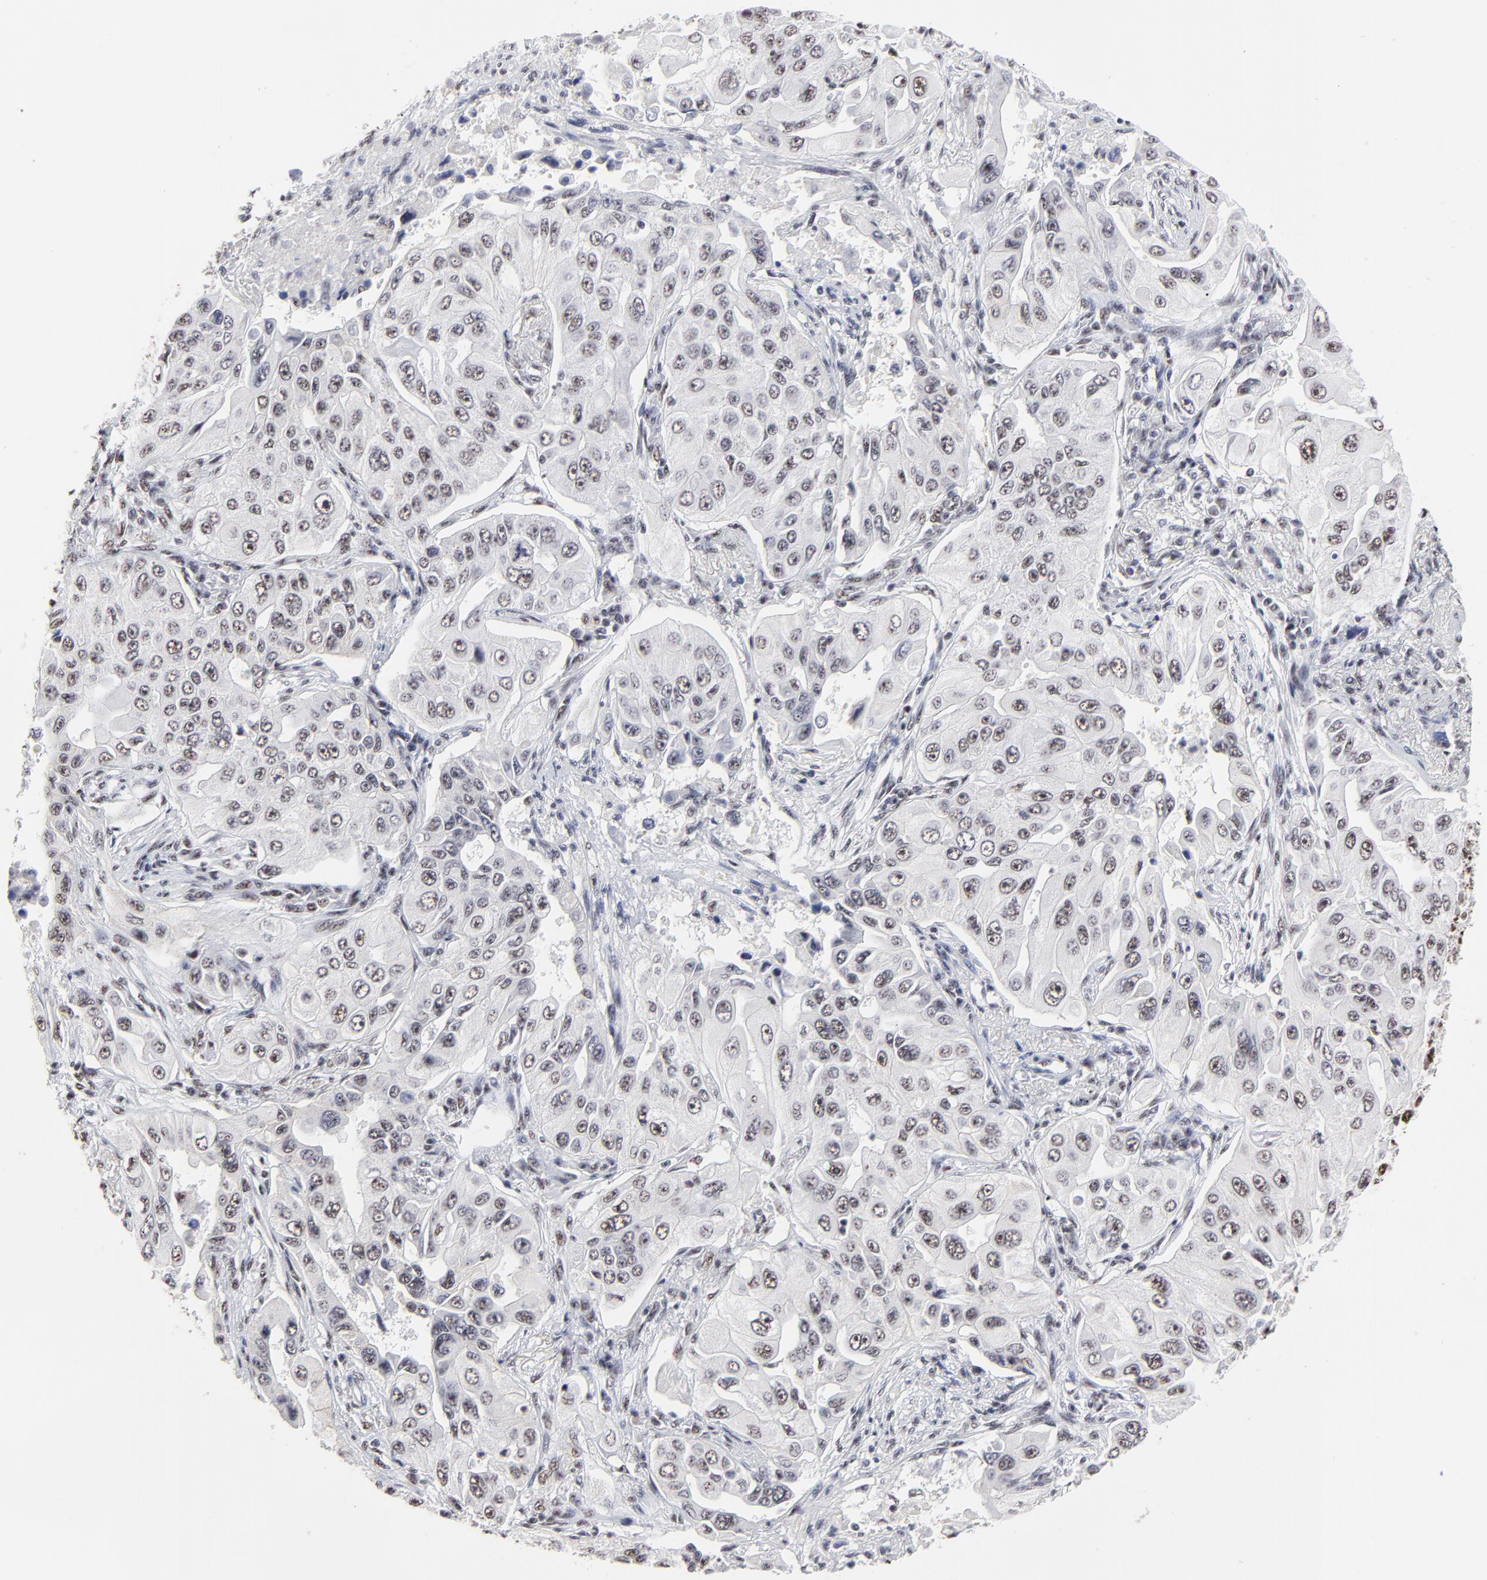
{"staining": {"intensity": "weak", "quantity": "<25%", "location": "nuclear"}, "tissue": "lung cancer", "cell_type": "Tumor cells", "image_type": "cancer", "snomed": [{"axis": "morphology", "description": "Adenocarcinoma, NOS"}, {"axis": "topography", "description": "Lung"}], "caption": "Immunohistochemistry photomicrograph of adenocarcinoma (lung) stained for a protein (brown), which demonstrates no staining in tumor cells.", "gene": "MBD4", "patient": {"sex": "male", "age": 84}}